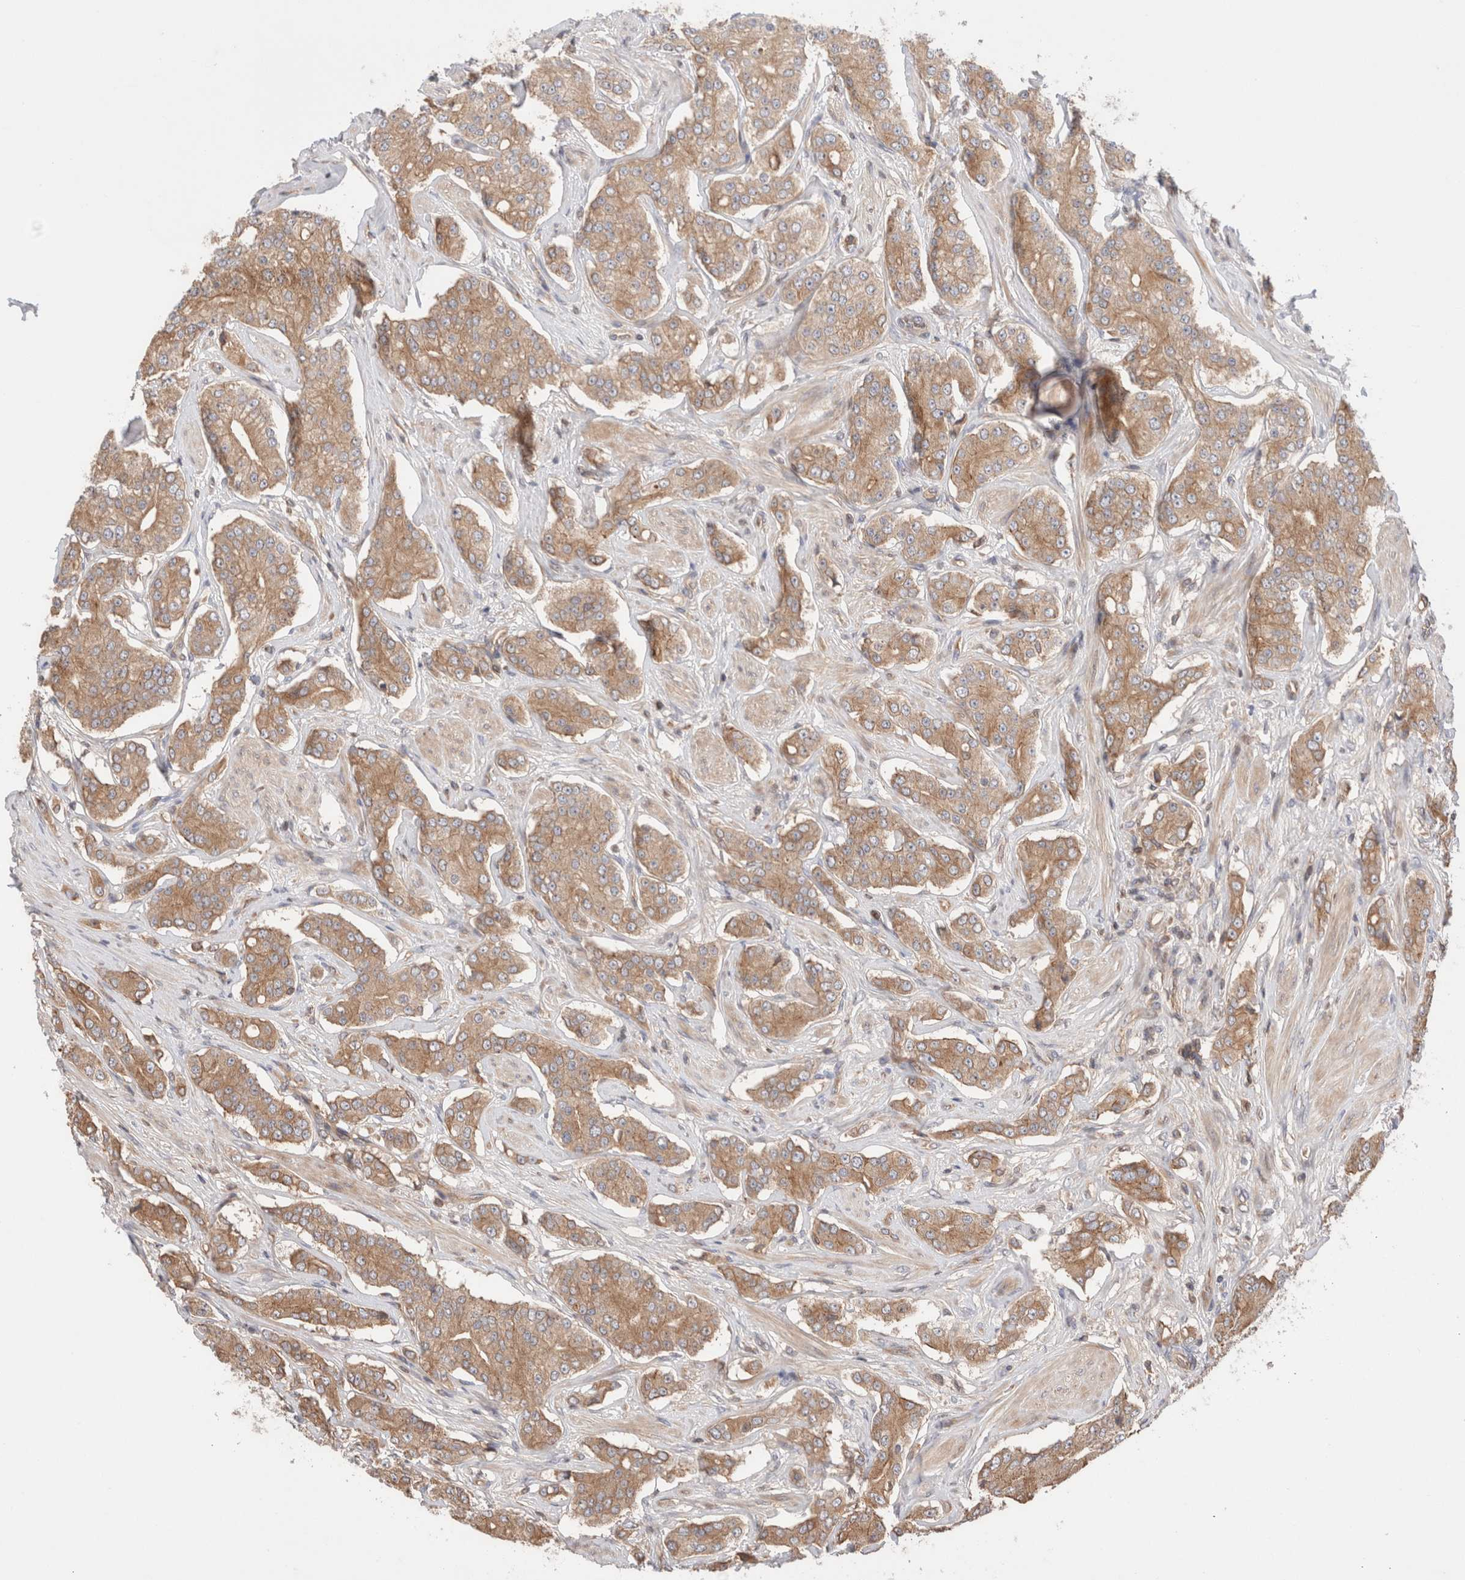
{"staining": {"intensity": "moderate", "quantity": ">75%", "location": "cytoplasmic/membranous"}, "tissue": "prostate cancer", "cell_type": "Tumor cells", "image_type": "cancer", "snomed": [{"axis": "morphology", "description": "Adenocarcinoma, High grade"}, {"axis": "topography", "description": "Prostate"}], "caption": "IHC photomicrograph of prostate cancer (high-grade adenocarcinoma) stained for a protein (brown), which displays medium levels of moderate cytoplasmic/membranous staining in about >75% of tumor cells.", "gene": "SIKE1", "patient": {"sex": "male", "age": 71}}